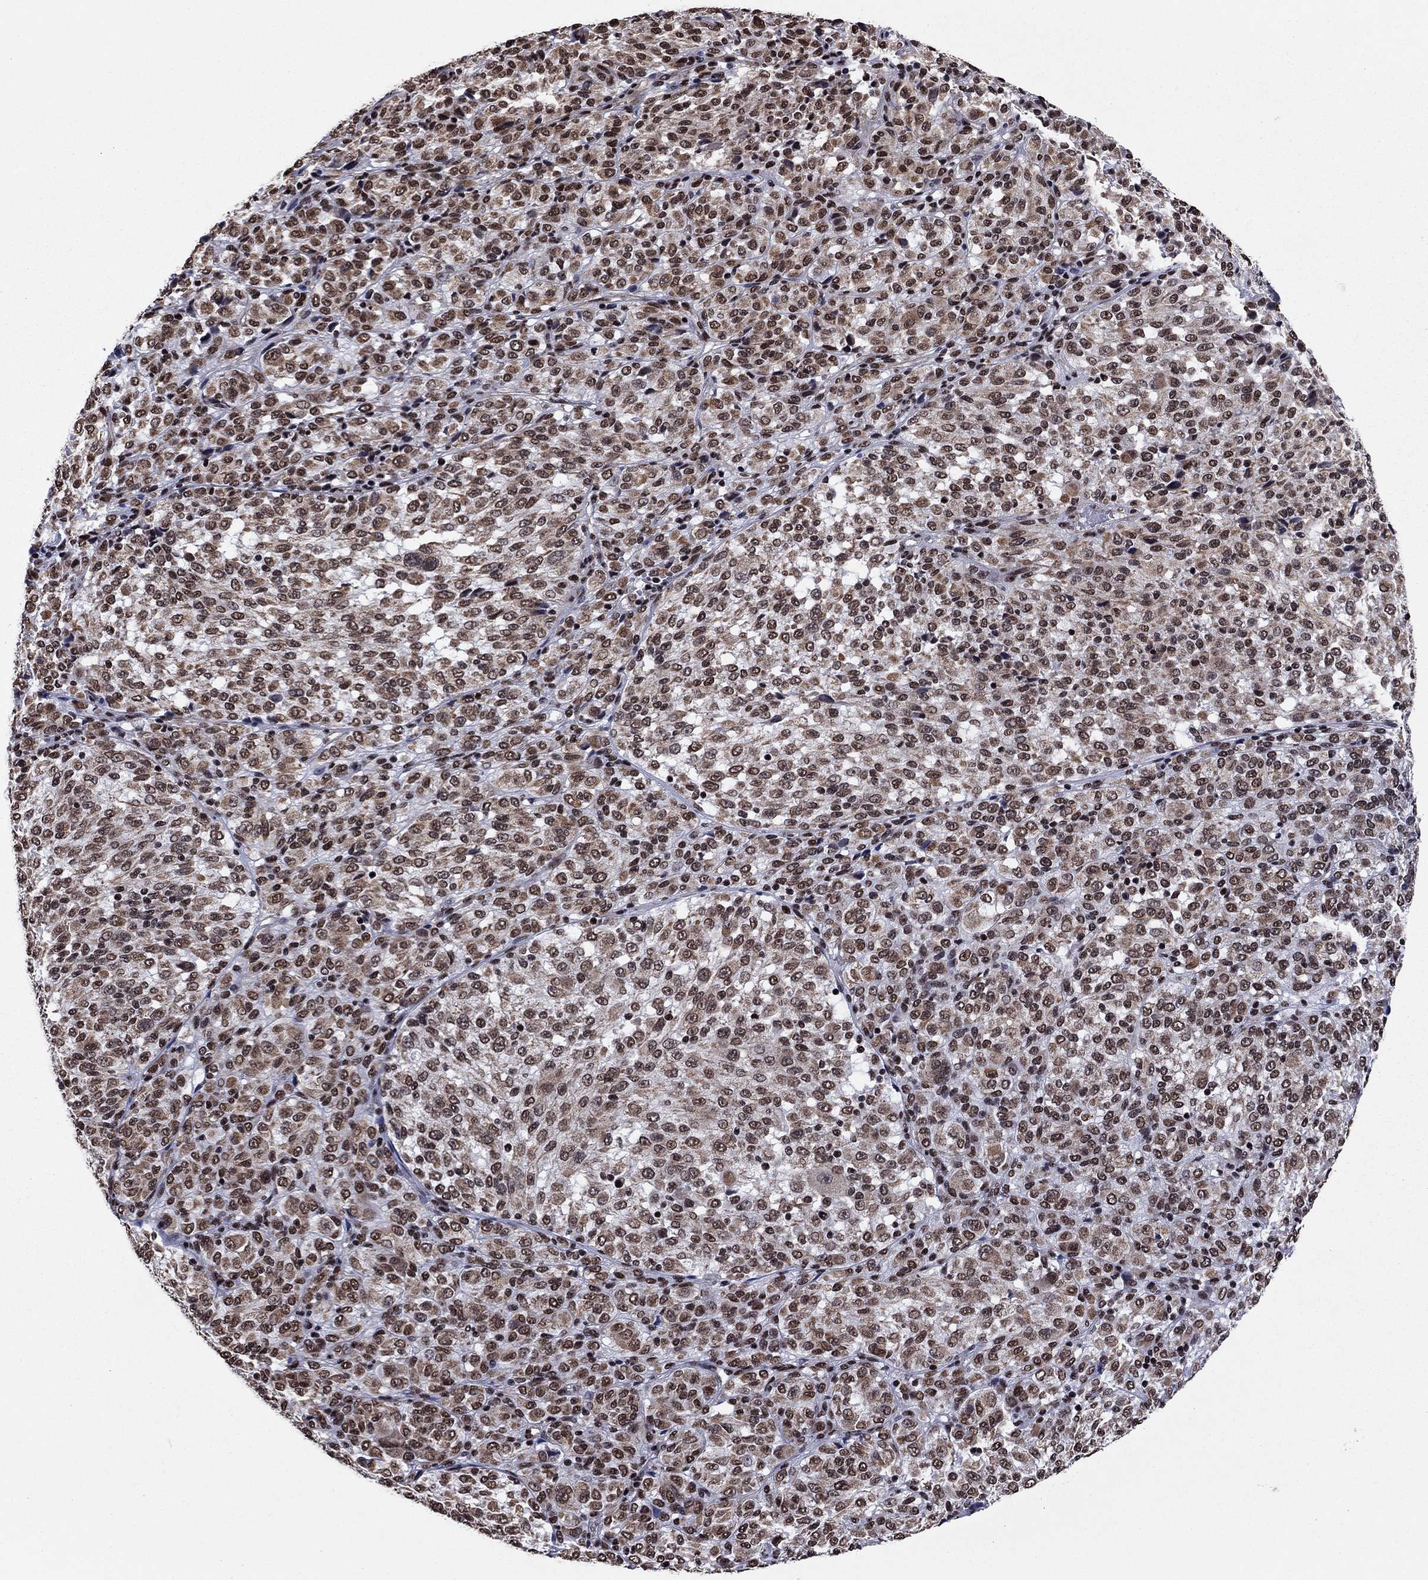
{"staining": {"intensity": "moderate", "quantity": ">75%", "location": "cytoplasmic/membranous,nuclear"}, "tissue": "melanoma", "cell_type": "Tumor cells", "image_type": "cancer", "snomed": [{"axis": "morphology", "description": "Malignant melanoma, Metastatic site"}, {"axis": "topography", "description": "Brain"}], "caption": "This micrograph displays IHC staining of malignant melanoma (metastatic site), with medium moderate cytoplasmic/membranous and nuclear staining in about >75% of tumor cells.", "gene": "N4BP2", "patient": {"sex": "female", "age": 56}}